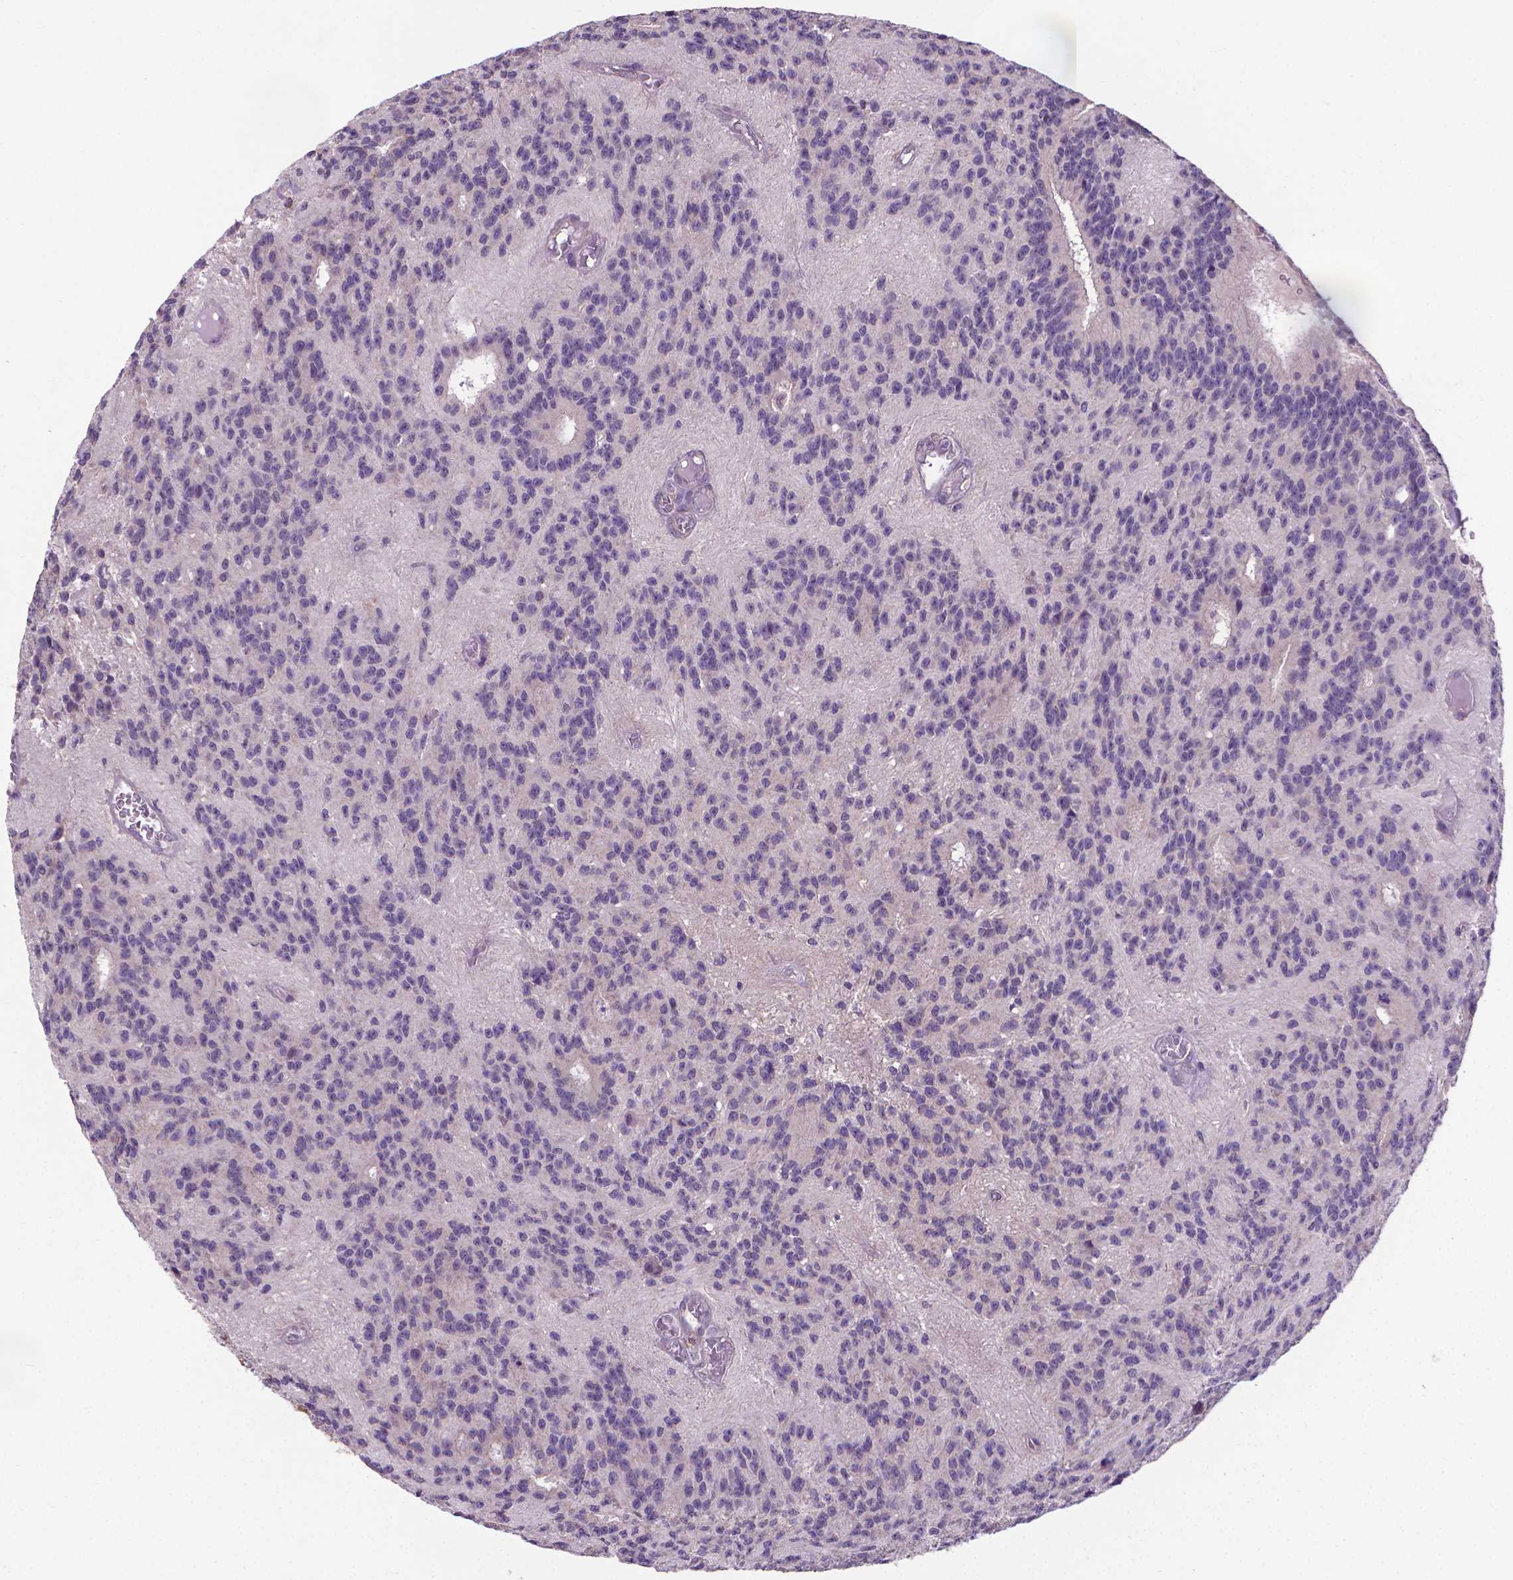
{"staining": {"intensity": "negative", "quantity": "none", "location": "none"}, "tissue": "glioma", "cell_type": "Tumor cells", "image_type": "cancer", "snomed": [{"axis": "morphology", "description": "Glioma, malignant, Low grade"}, {"axis": "topography", "description": "Brain"}], "caption": "Micrograph shows no protein positivity in tumor cells of glioma tissue.", "gene": "GPR63", "patient": {"sex": "male", "age": 31}}